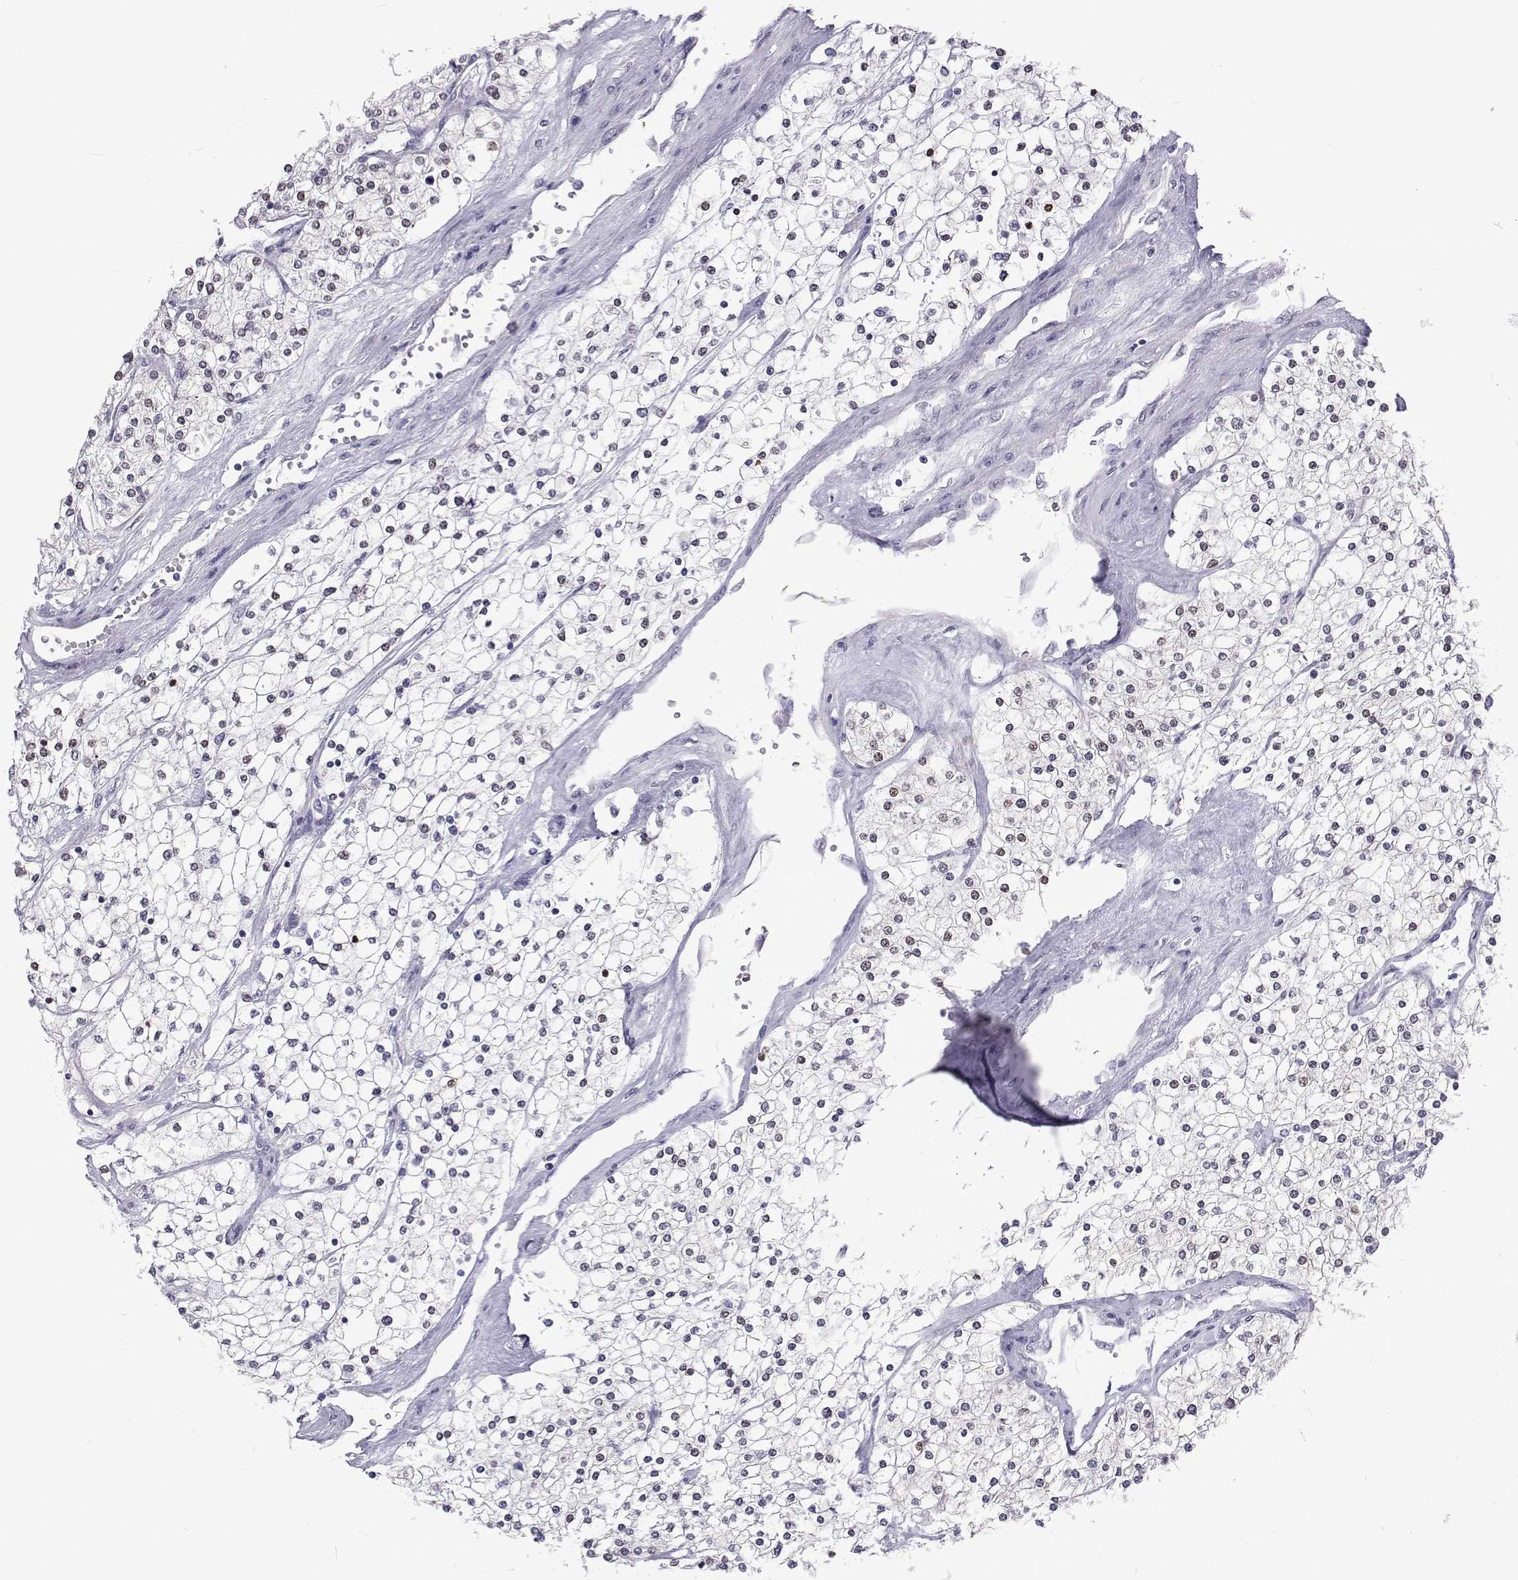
{"staining": {"intensity": "moderate", "quantity": "<25%", "location": "nuclear"}, "tissue": "renal cancer", "cell_type": "Tumor cells", "image_type": "cancer", "snomed": [{"axis": "morphology", "description": "Adenocarcinoma, NOS"}, {"axis": "topography", "description": "Kidney"}], "caption": "This image exhibits renal cancer stained with immunohistochemistry to label a protein in brown. The nuclear of tumor cells show moderate positivity for the protein. Nuclei are counter-stained blue.", "gene": "GALM", "patient": {"sex": "male", "age": 80}}